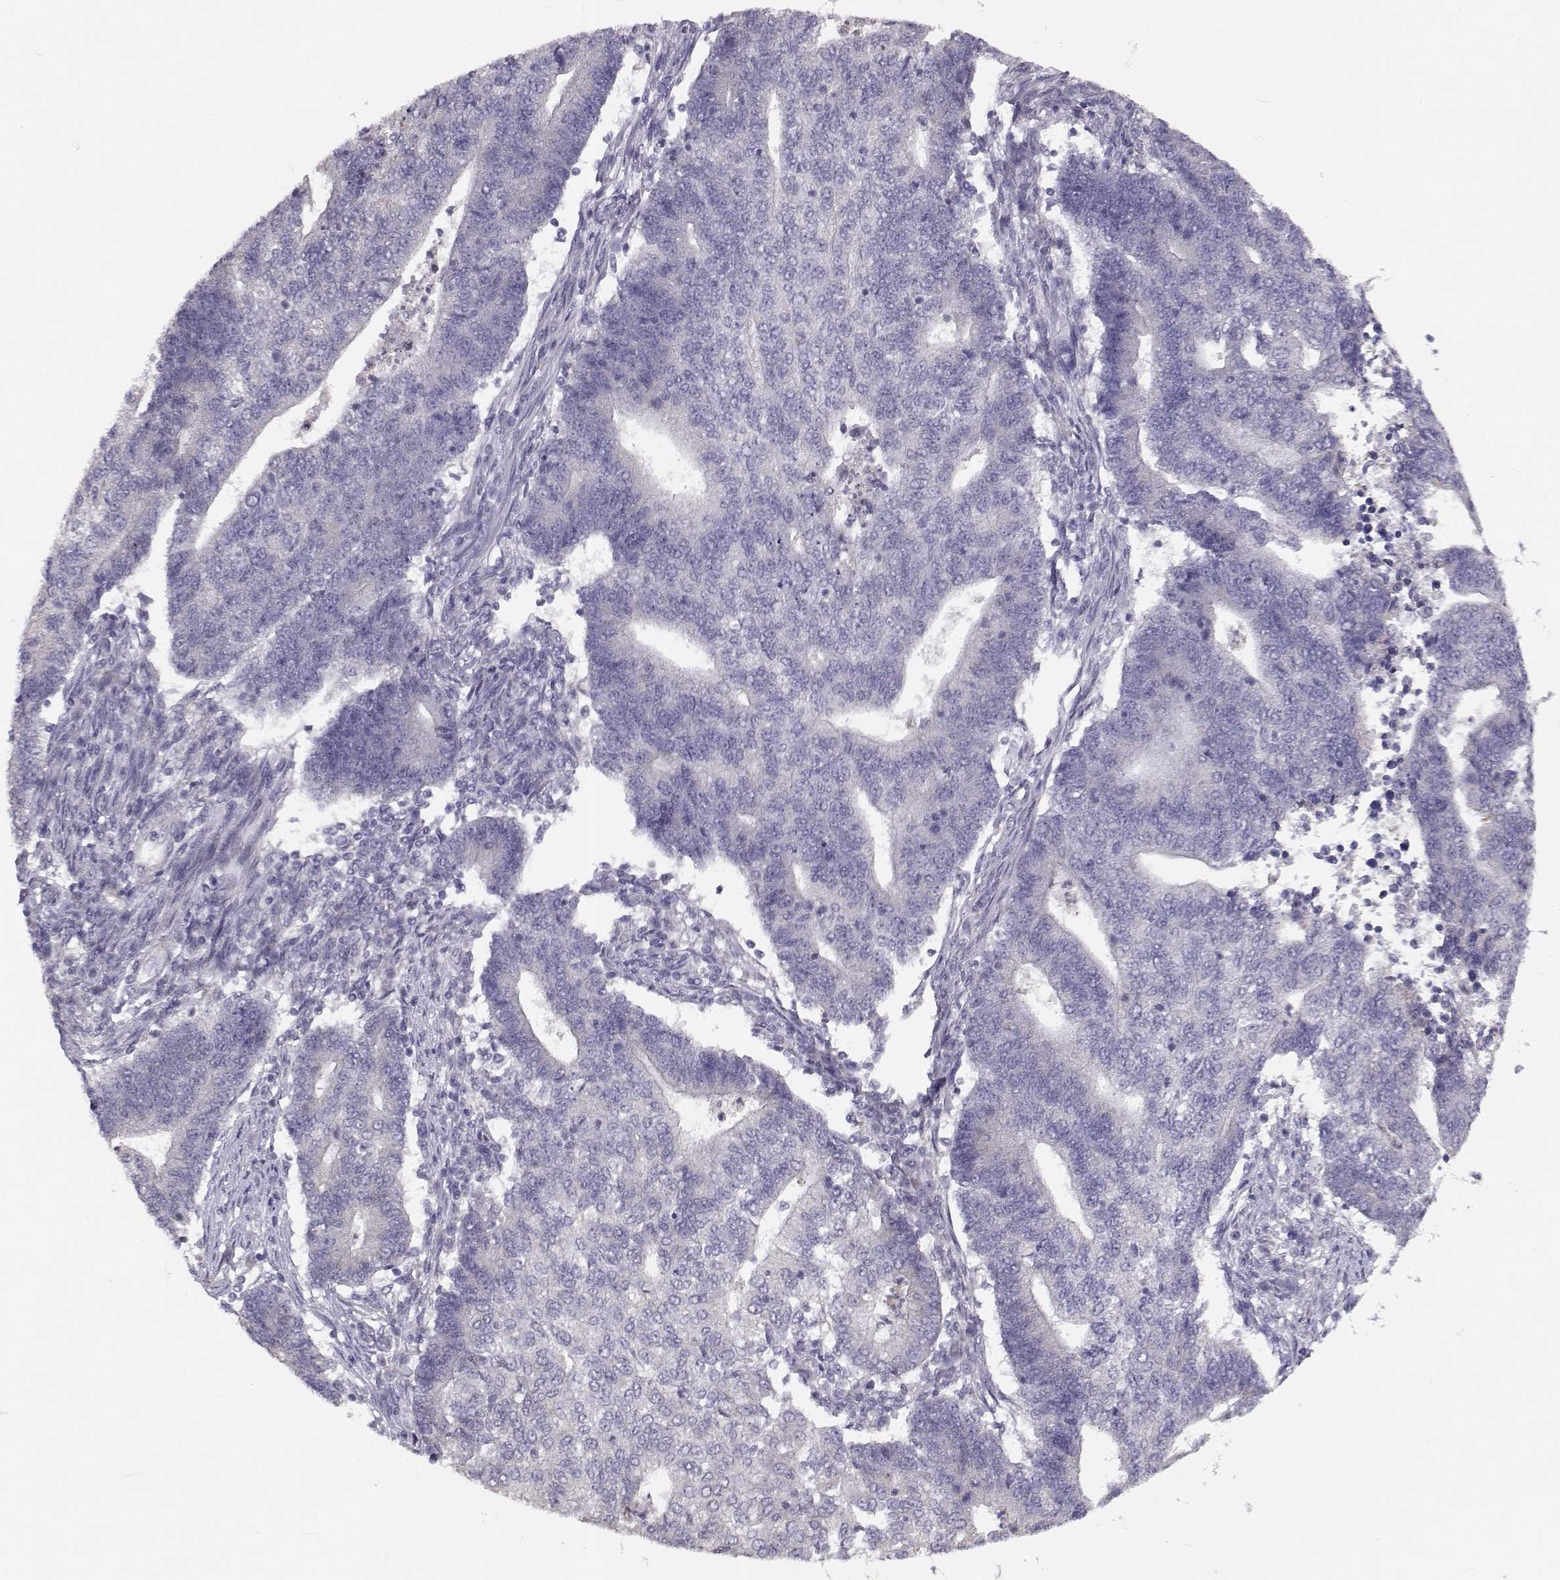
{"staining": {"intensity": "weak", "quantity": "<25%", "location": "cytoplasmic/membranous"}, "tissue": "endometrial cancer", "cell_type": "Tumor cells", "image_type": "cancer", "snomed": [{"axis": "morphology", "description": "Adenocarcinoma, NOS"}, {"axis": "topography", "description": "Uterus"}, {"axis": "topography", "description": "Endometrium"}], "caption": "DAB immunohistochemical staining of endometrial cancer exhibits no significant expression in tumor cells.", "gene": "TMEM145", "patient": {"sex": "female", "age": 54}}